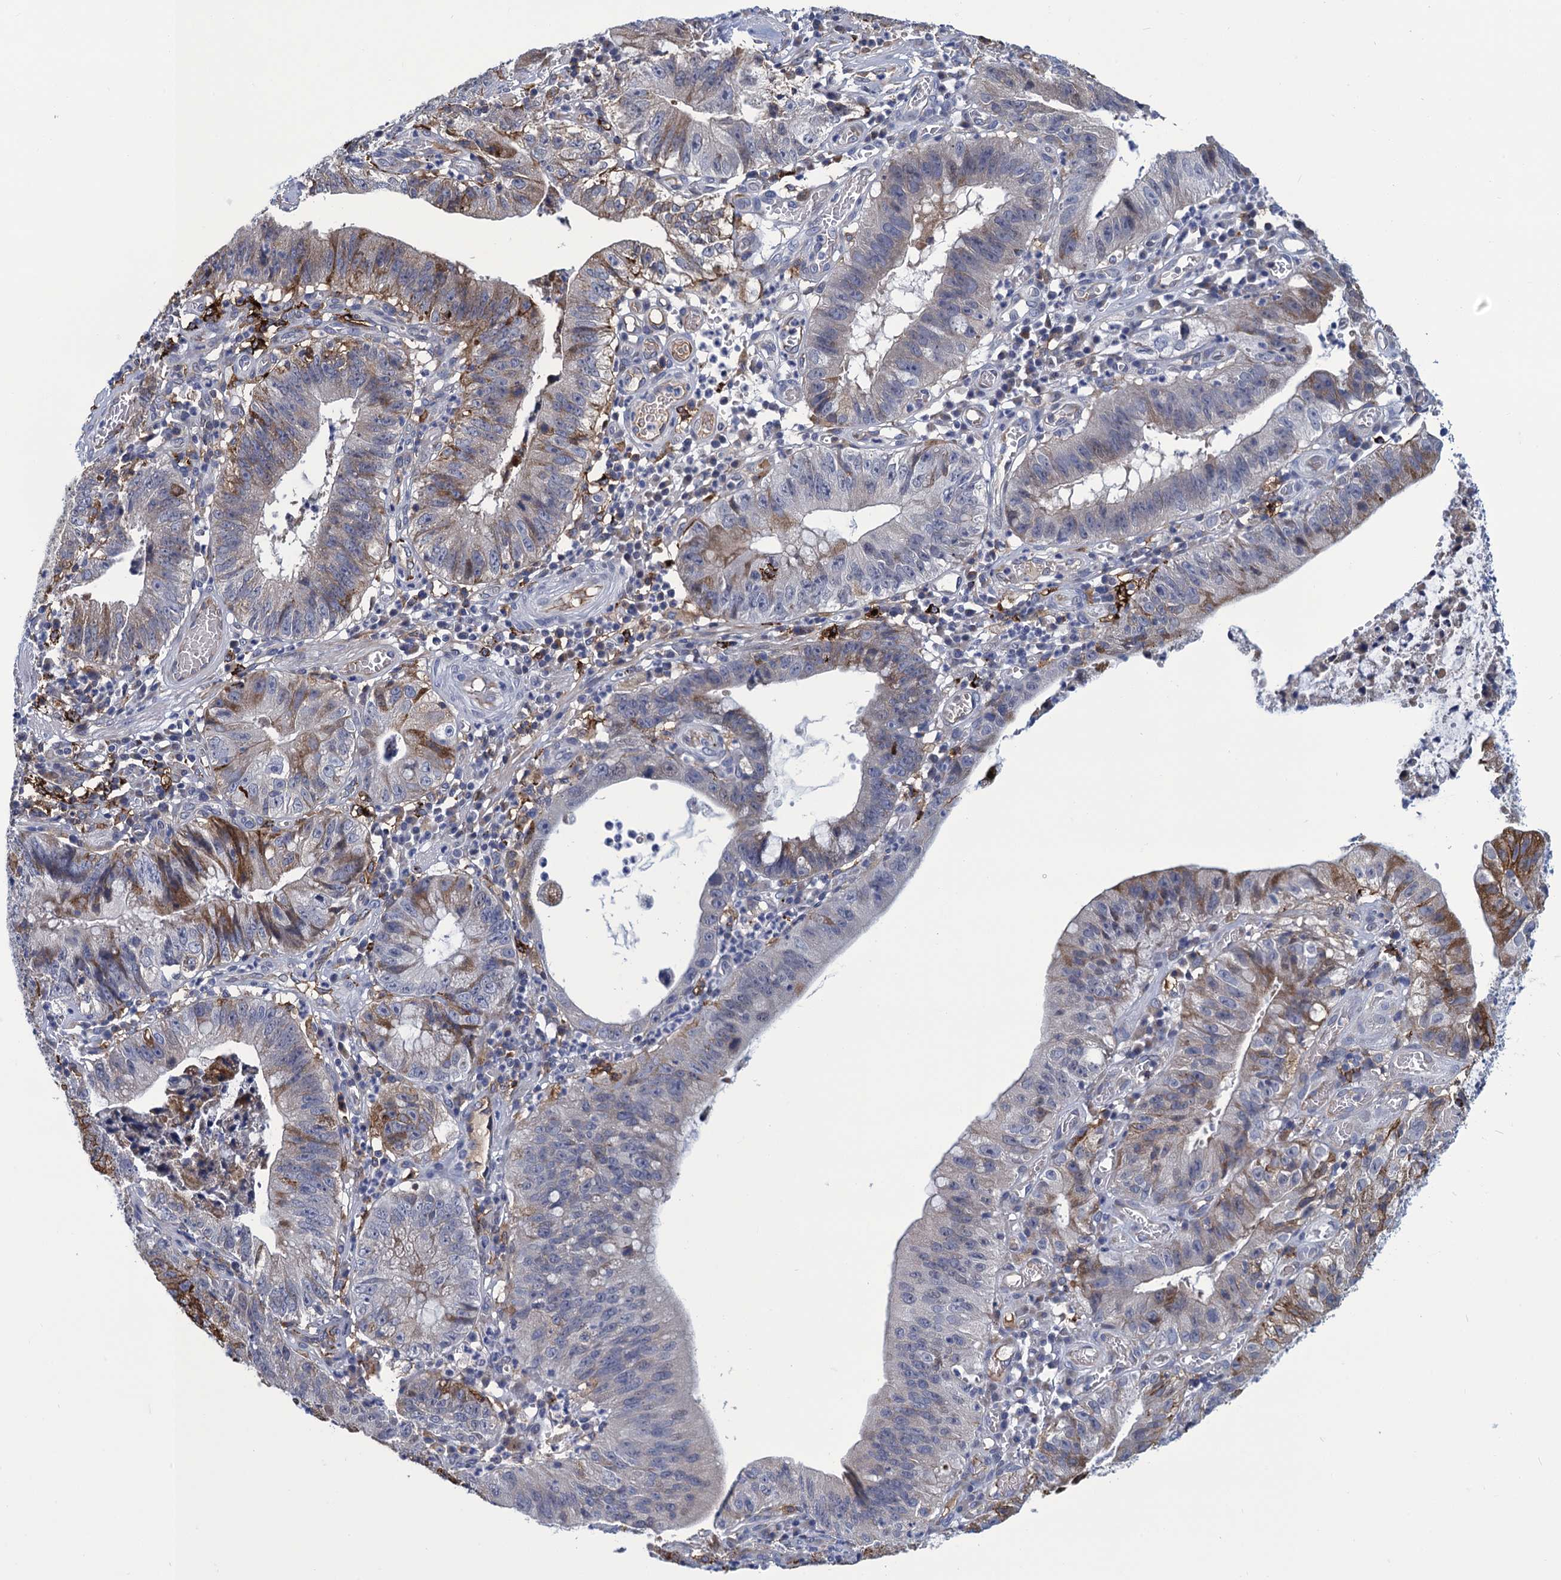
{"staining": {"intensity": "moderate", "quantity": "<25%", "location": "cytoplasmic/membranous"}, "tissue": "stomach cancer", "cell_type": "Tumor cells", "image_type": "cancer", "snomed": [{"axis": "morphology", "description": "Adenocarcinoma, NOS"}, {"axis": "topography", "description": "Stomach"}], "caption": "Human stomach cancer (adenocarcinoma) stained with a protein marker exhibits moderate staining in tumor cells.", "gene": "DNHD1", "patient": {"sex": "male", "age": 59}}